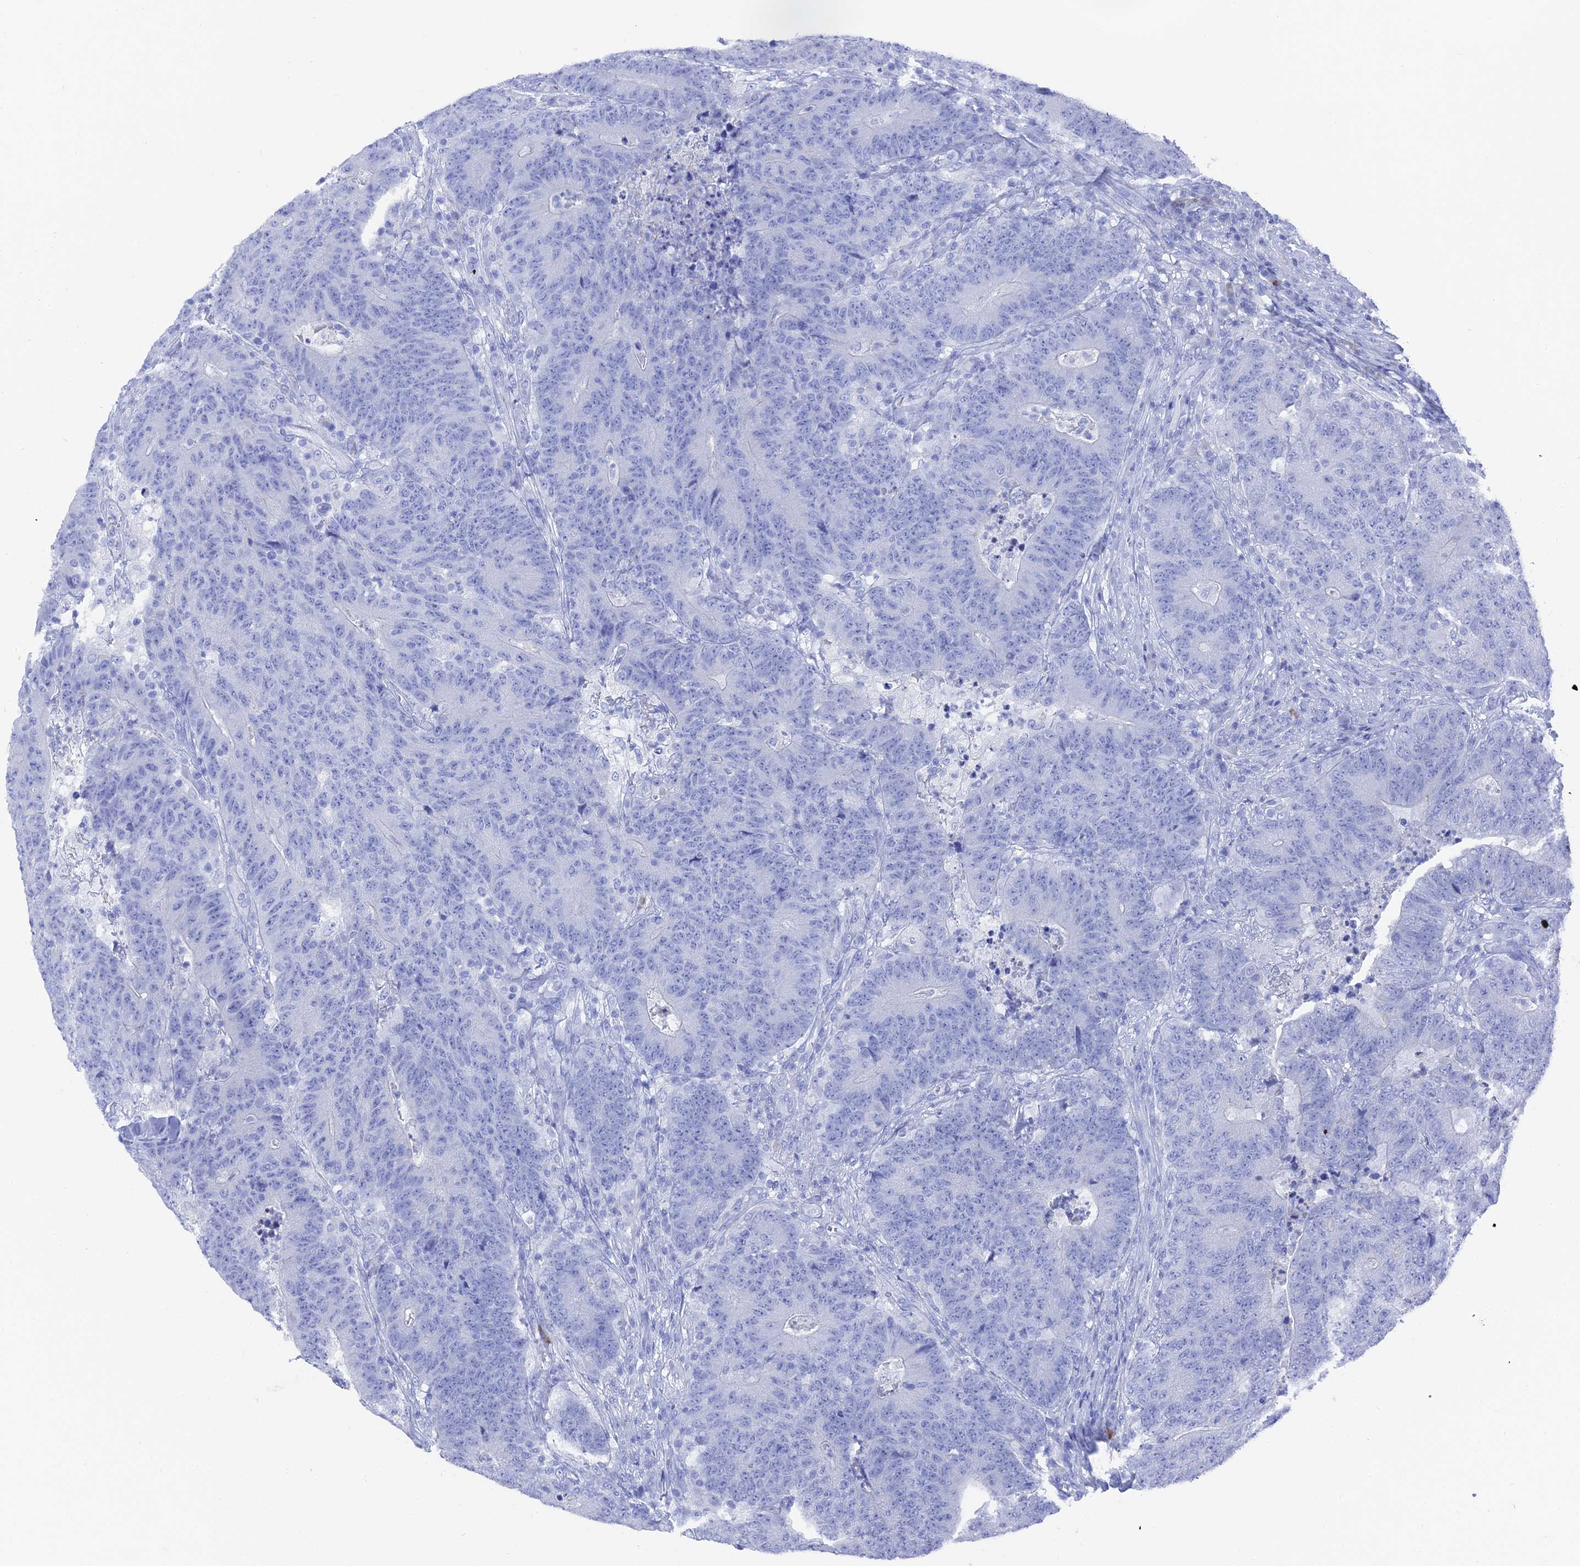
{"staining": {"intensity": "negative", "quantity": "none", "location": "none"}, "tissue": "colorectal cancer", "cell_type": "Tumor cells", "image_type": "cancer", "snomed": [{"axis": "morphology", "description": "Adenocarcinoma, NOS"}, {"axis": "topography", "description": "Colon"}], "caption": "Image shows no protein expression in tumor cells of colorectal adenocarcinoma tissue. (Brightfield microscopy of DAB (3,3'-diaminobenzidine) immunohistochemistry at high magnification).", "gene": "ENPP3", "patient": {"sex": "female", "age": 75}}